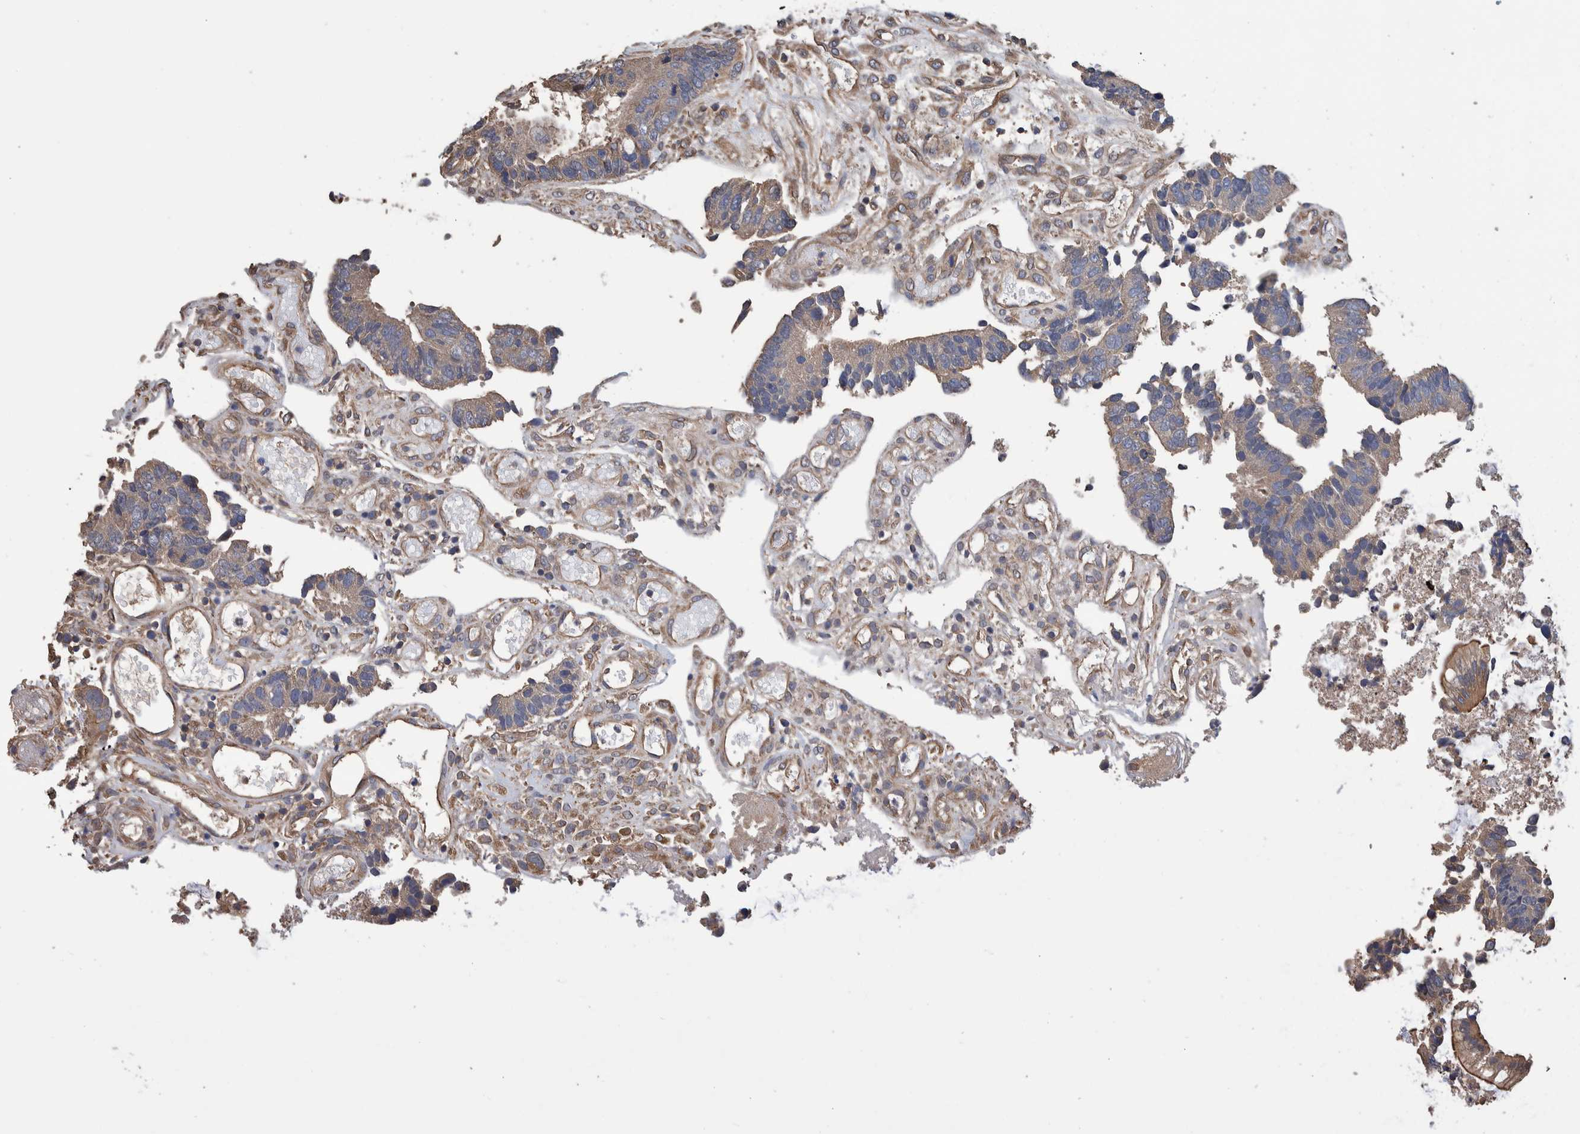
{"staining": {"intensity": "weak", "quantity": "<25%", "location": "cytoplasmic/membranous"}, "tissue": "colorectal cancer", "cell_type": "Tumor cells", "image_type": "cancer", "snomed": [{"axis": "morphology", "description": "Adenocarcinoma, NOS"}, {"axis": "topography", "description": "Rectum"}], "caption": "Colorectal cancer (adenocarcinoma) stained for a protein using immunohistochemistry shows no positivity tumor cells.", "gene": "SLC45A4", "patient": {"sex": "male", "age": 84}}